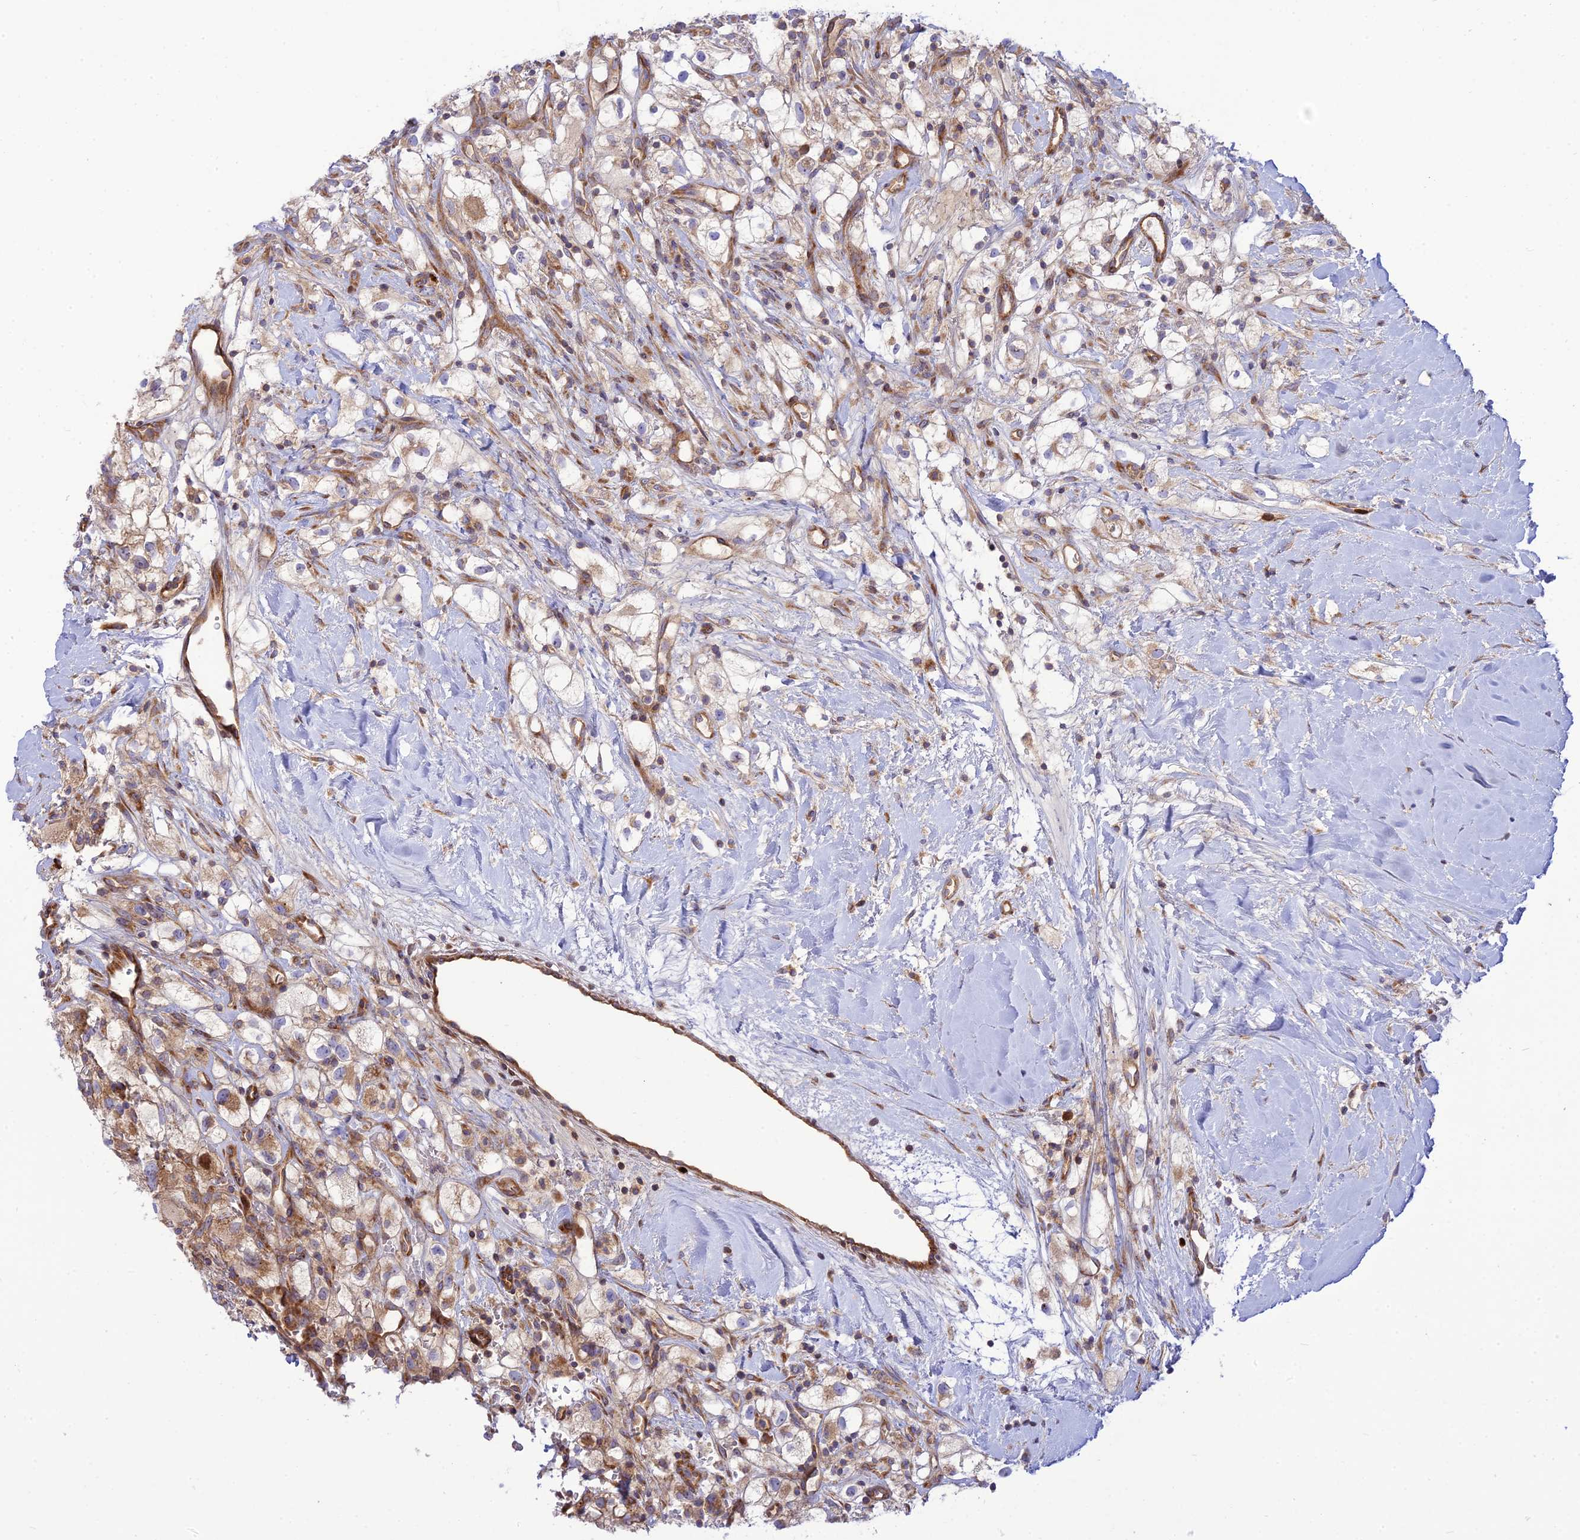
{"staining": {"intensity": "moderate", "quantity": "25%-75%", "location": "cytoplasmic/membranous"}, "tissue": "renal cancer", "cell_type": "Tumor cells", "image_type": "cancer", "snomed": [{"axis": "morphology", "description": "Adenocarcinoma, NOS"}, {"axis": "topography", "description": "Kidney"}], "caption": "Immunohistochemical staining of human renal cancer (adenocarcinoma) demonstrates medium levels of moderate cytoplasmic/membranous positivity in approximately 25%-75% of tumor cells.", "gene": "PIMREG", "patient": {"sex": "male", "age": 59}}